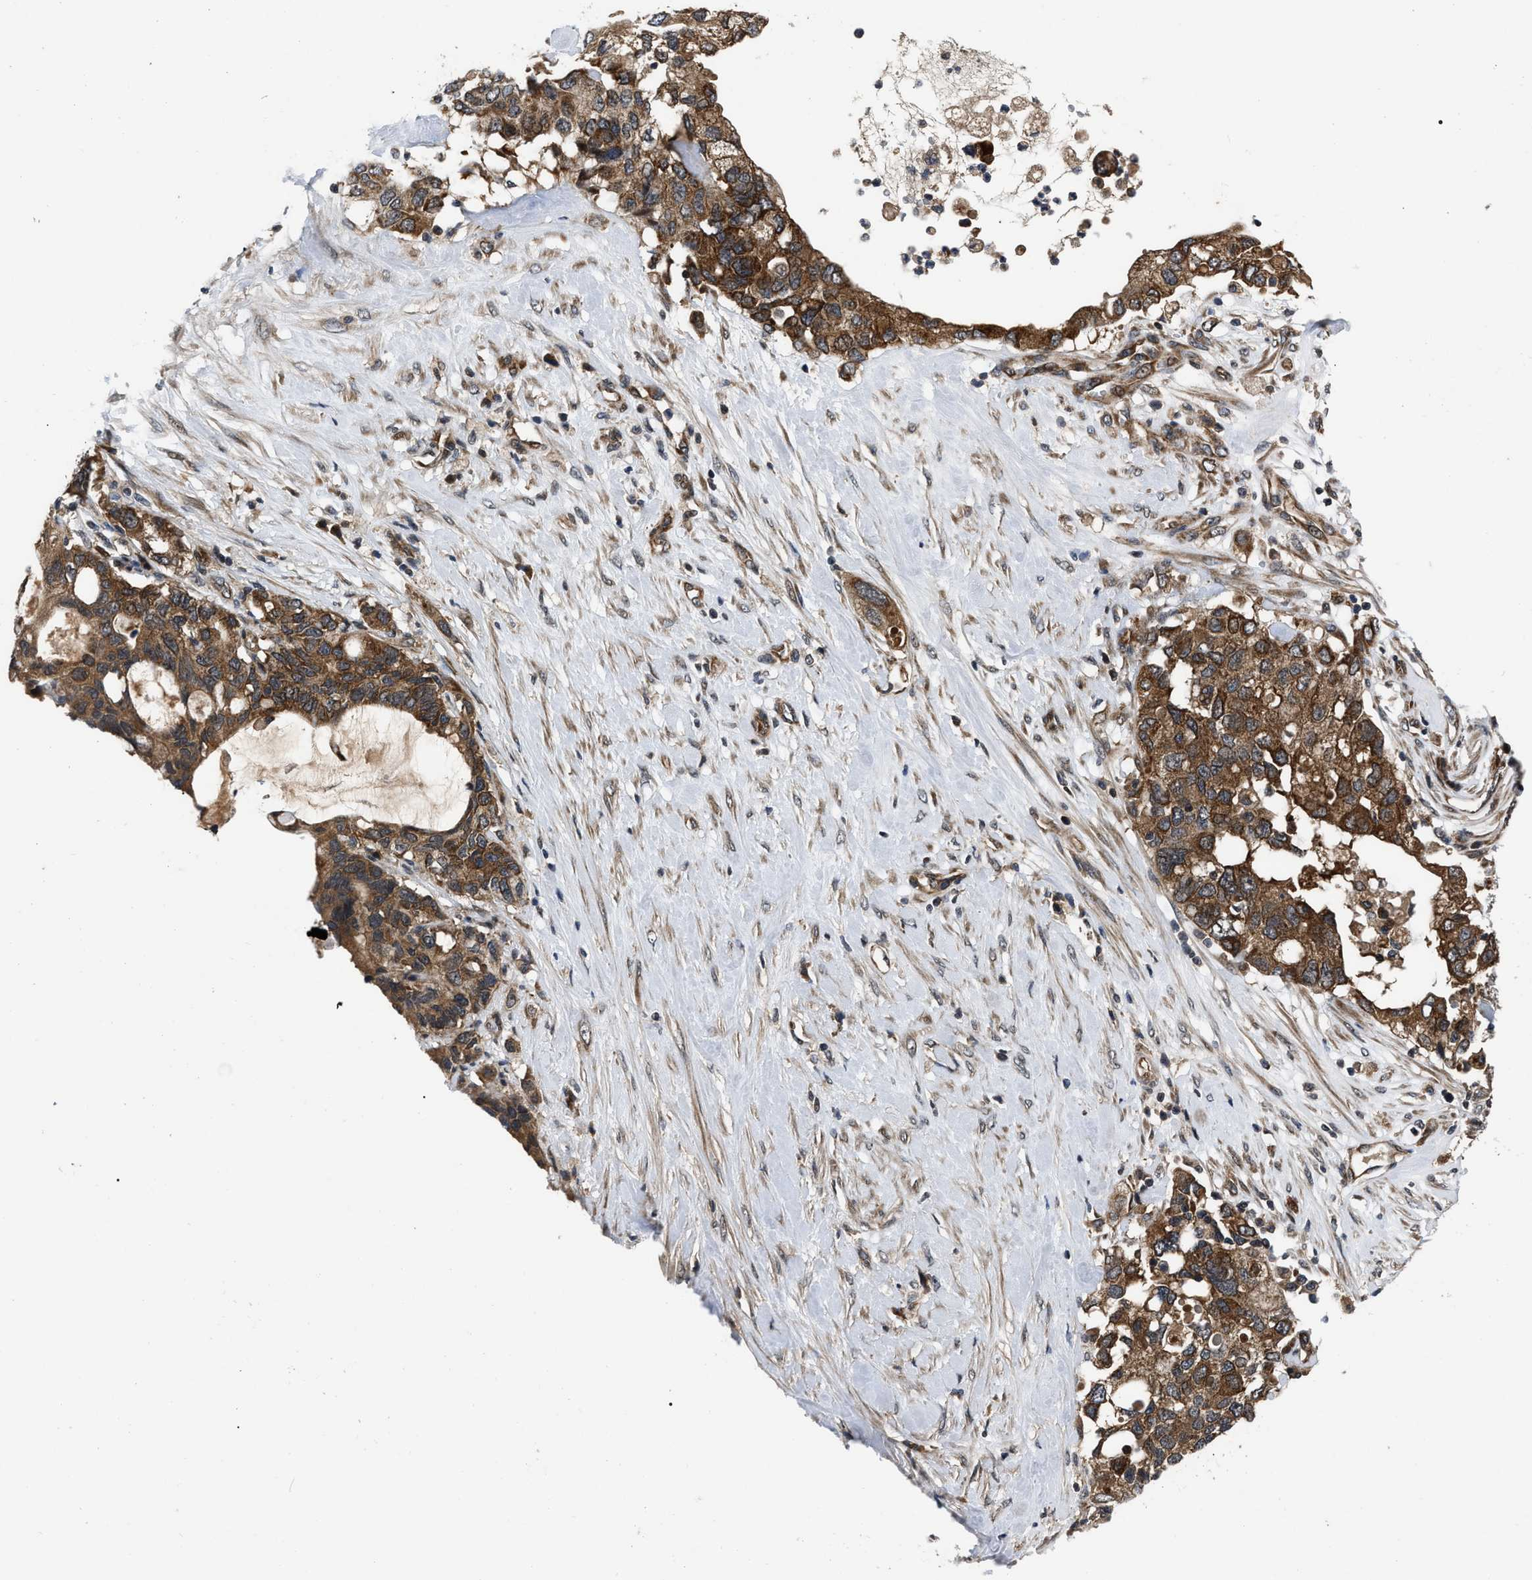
{"staining": {"intensity": "strong", "quantity": ">75%", "location": "cytoplasmic/membranous"}, "tissue": "pancreatic cancer", "cell_type": "Tumor cells", "image_type": "cancer", "snomed": [{"axis": "morphology", "description": "Adenocarcinoma, NOS"}, {"axis": "topography", "description": "Pancreas"}], "caption": "Human pancreatic cancer (adenocarcinoma) stained with a protein marker shows strong staining in tumor cells.", "gene": "PPWD1", "patient": {"sex": "female", "age": 56}}